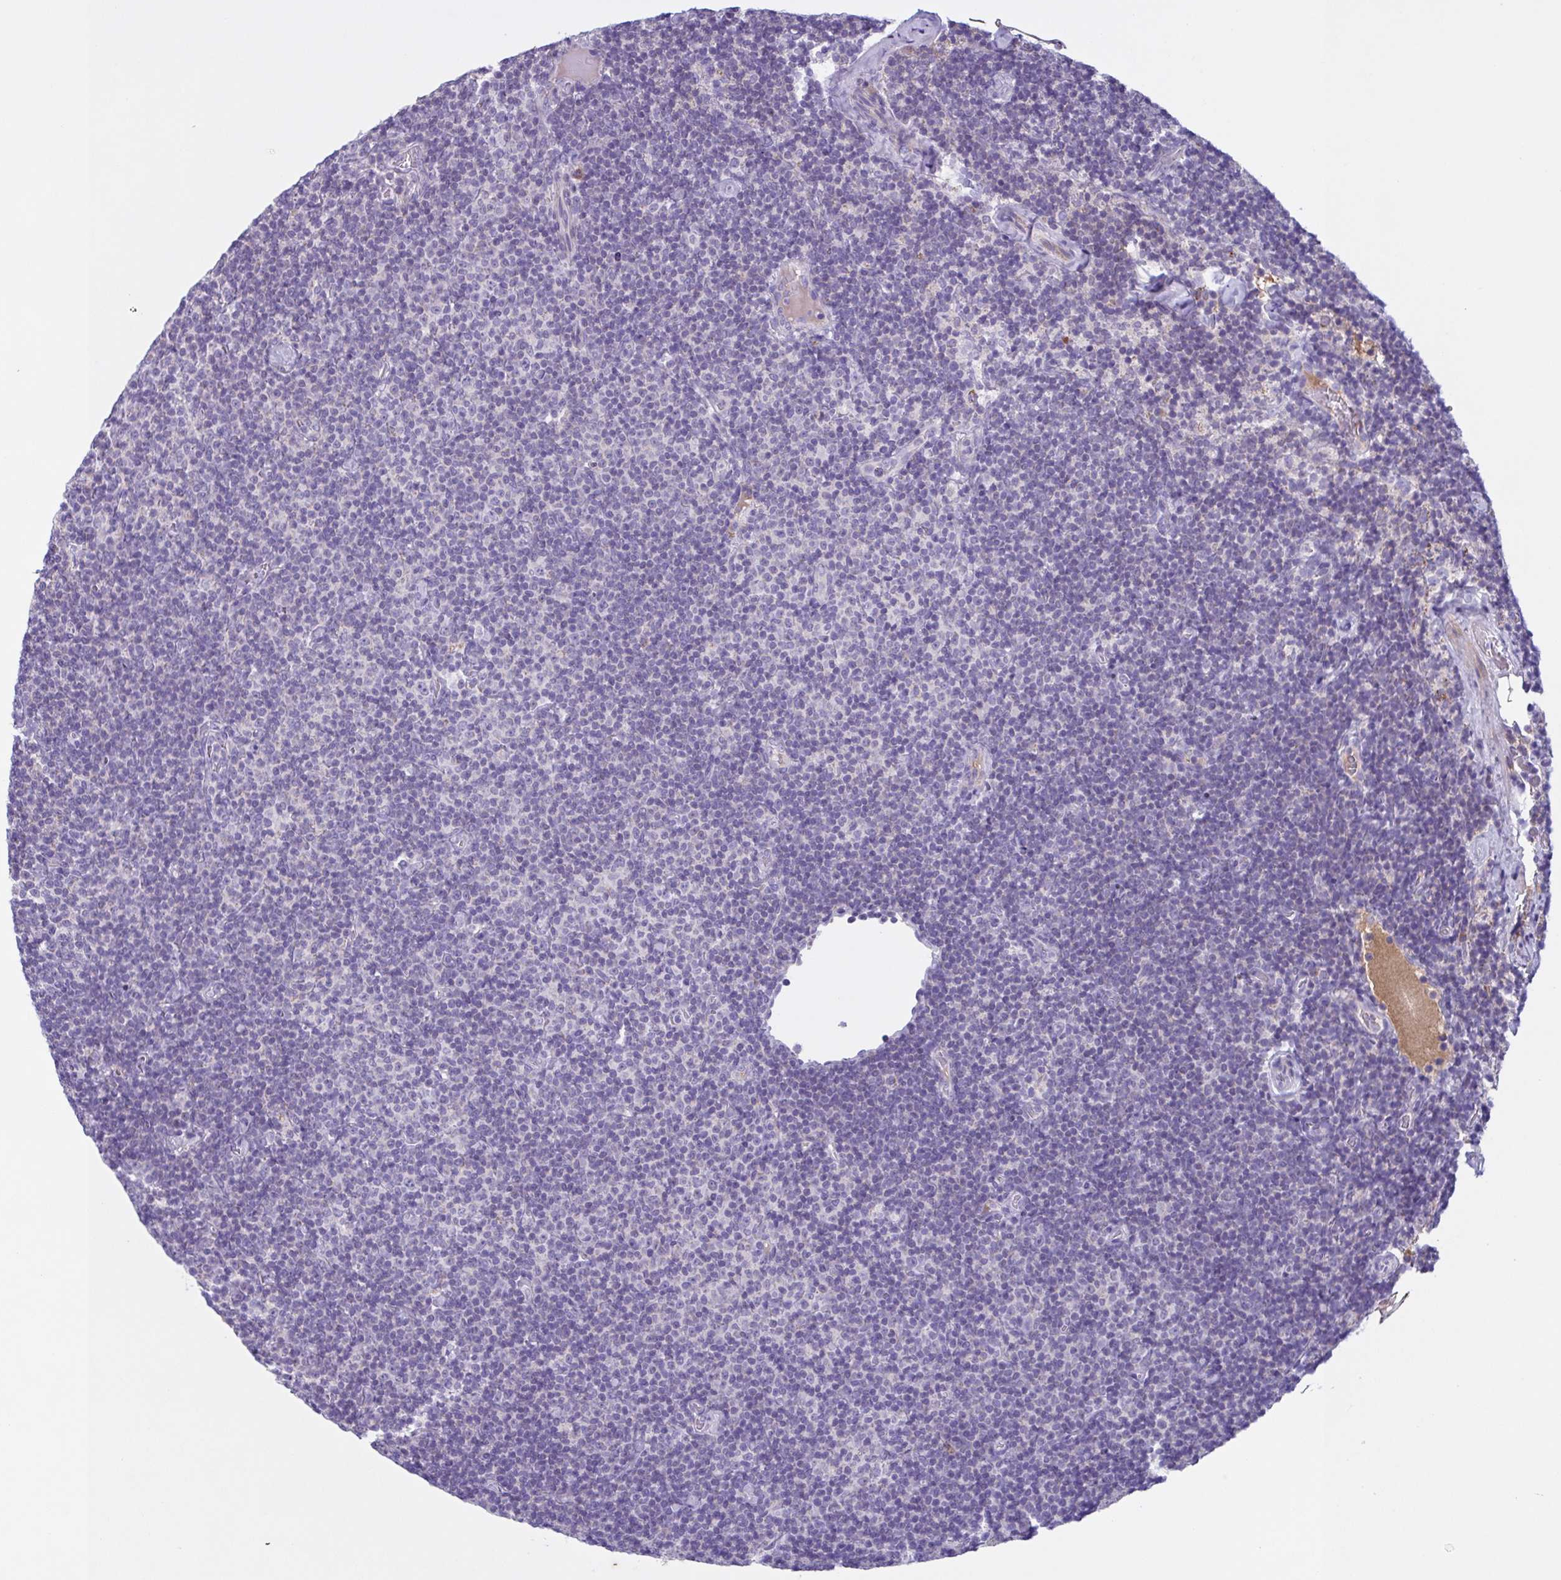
{"staining": {"intensity": "negative", "quantity": "none", "location": "none"}, "tissue": "lymphoma", "cell_type": "Tumor cells", "image_type": "cancer", "snomed": [{"axis": "morphology", "description": "Malignant lymphoma, non-Hodgkin's type, Low grade"}, {"axis": "topography", "description": "Lymph node"}], "caption": "Tumor cells show no significant protein expression in low-grade malignant lymphoma, non-Hodgkin's type.", "gene": "F13B", "patient": {"sex": "male", "age": 81}}